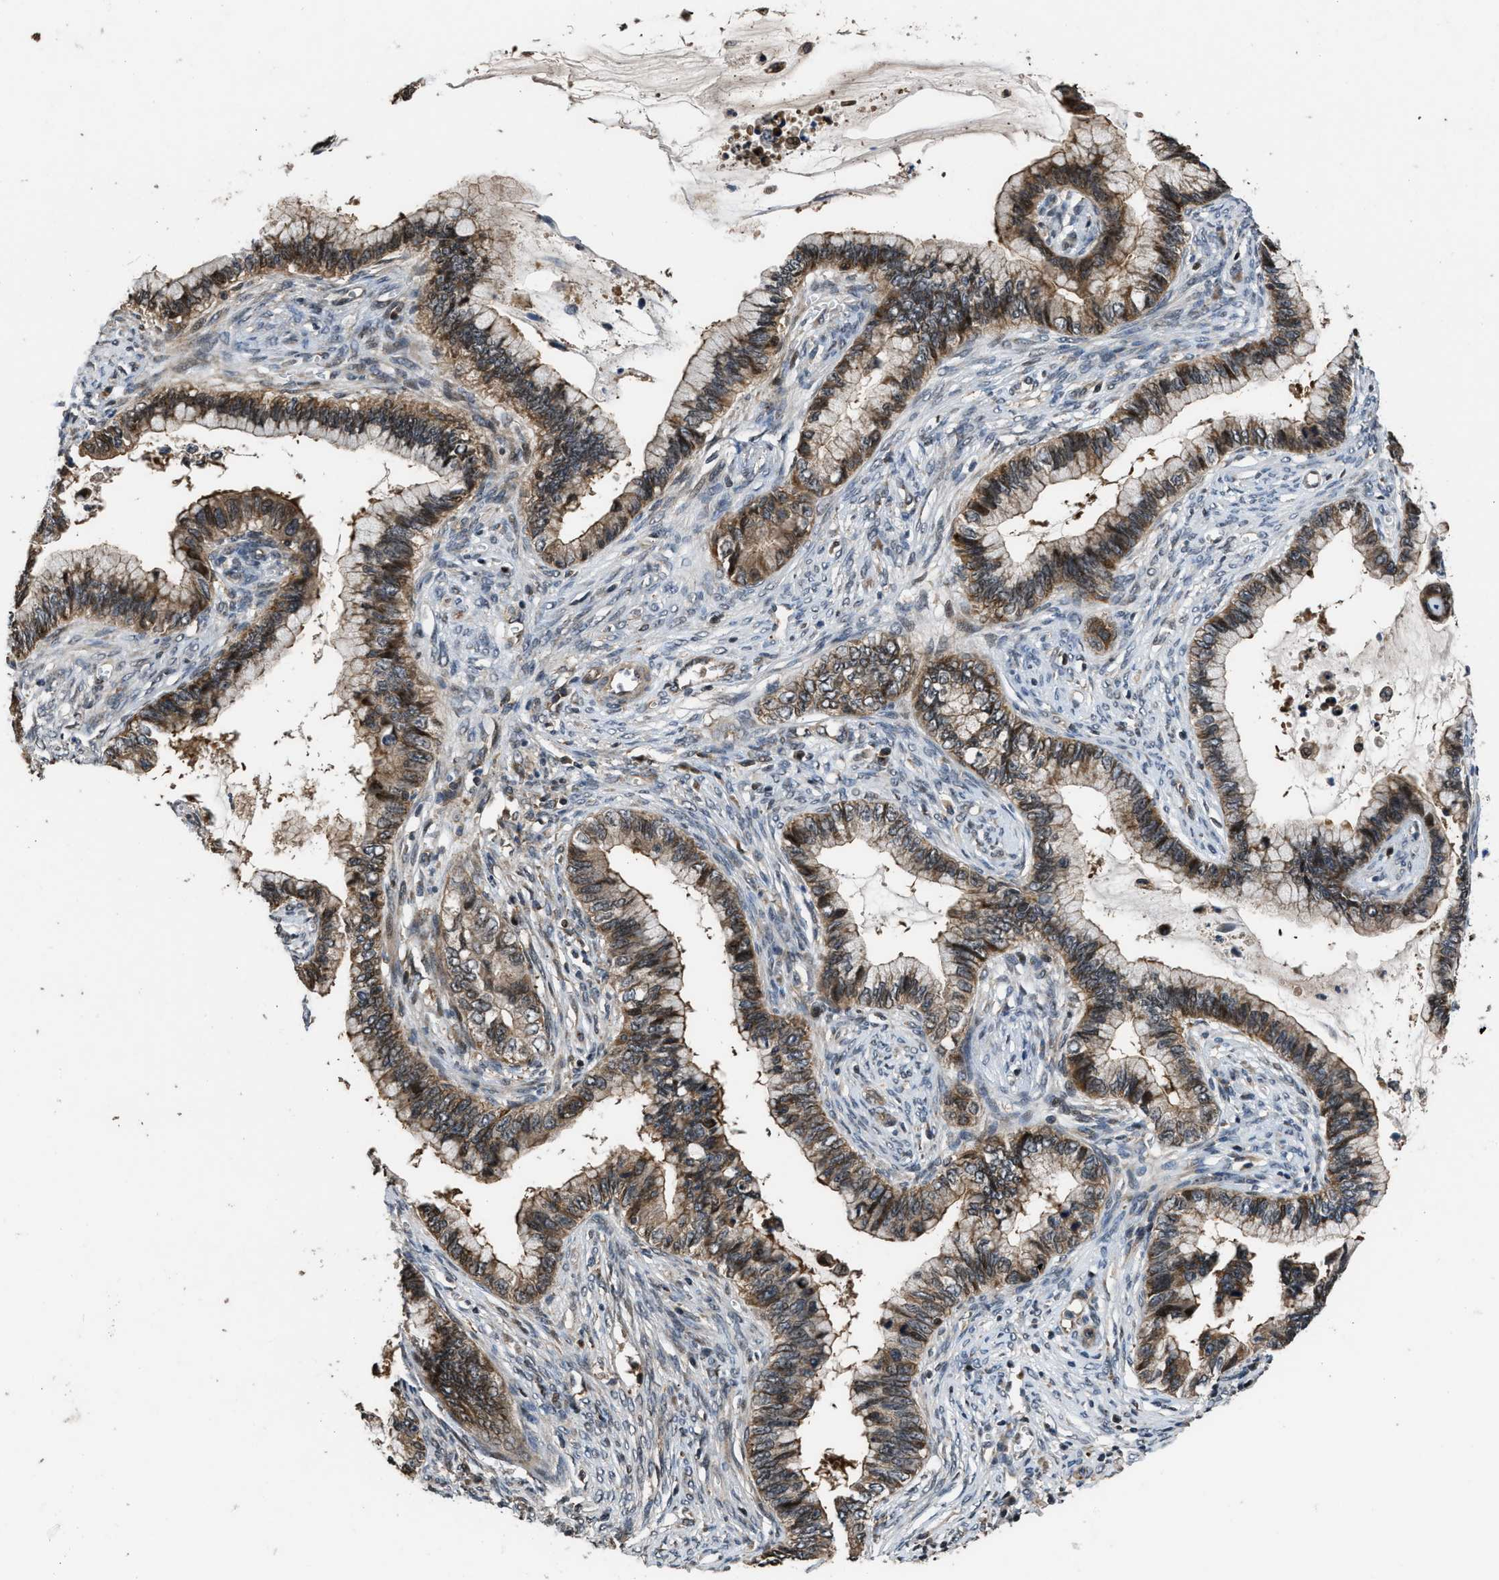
{"staining": {"intensity": "moderate", "quantity": ">75%", "location": "cytoplasmic/membranous"}, "tissue": "cervical cancer", "cell_type": "Tumor cells", "image_type": "cancer", "snomed": [{"axis": "morphology", "description": "Adenocarcinoma, NOS"}, {"axis": "topography", "description": "Cervix"}], "caption": "Human cervical cancer stained with a protein marker displays moderate staining in tumor cells.", "gene": "CTBS", "patient": {"sex": "female", "age": 44}}